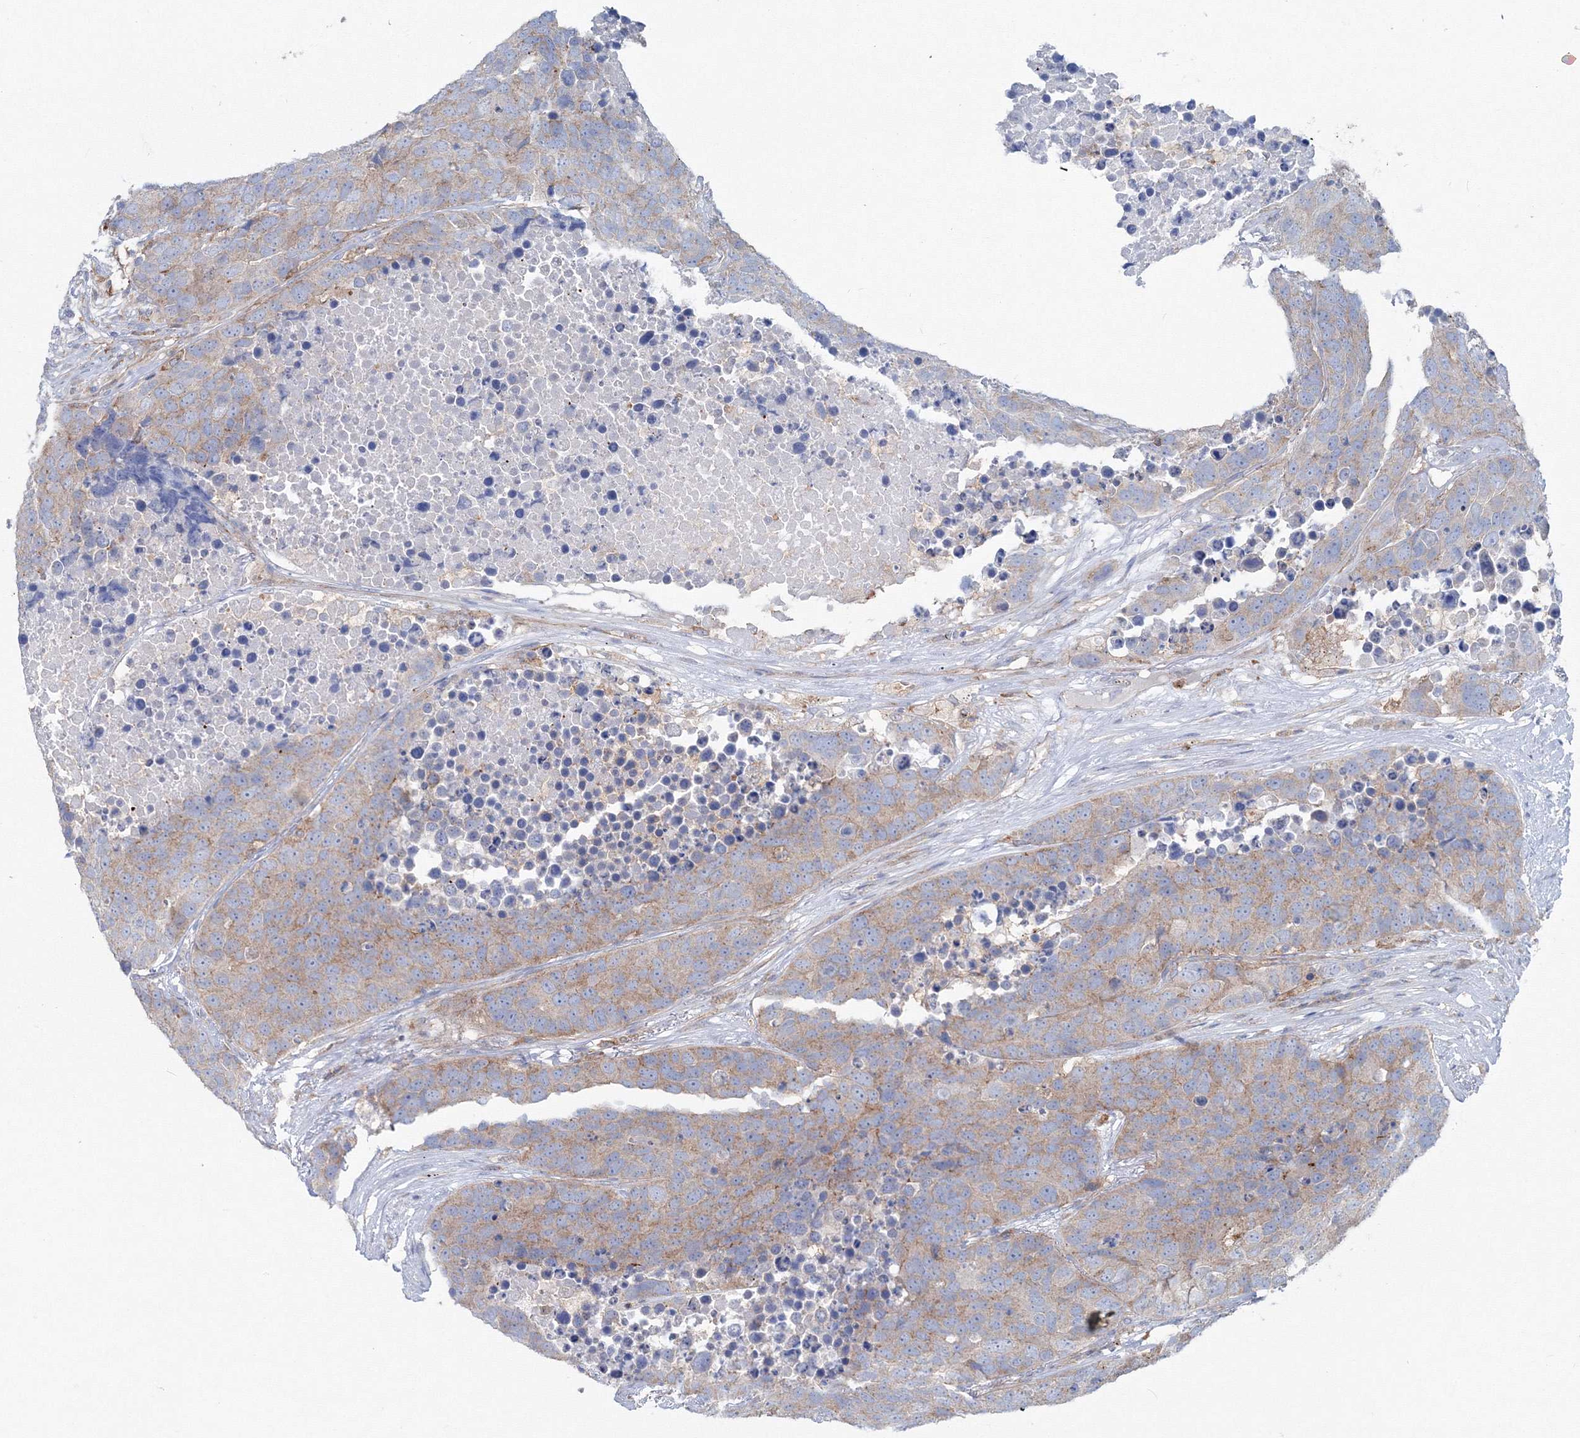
{"staining": {"intensity": "weak", "quantity": ">75%", "location": "cytoplasmic/membranous"}, "tissue": "carcinoid", "cell_type": "Tumor cells", "image_type": "cancer", "snomed": [{"axis": "morphology", "description": "Carcinoid, malignant, NOS"}, {"axis": "topography", "description": "Lung"}], "caption": "Weak cytoplasmic/membranous expression for a protein is appreciated in about >75% of tumor cells of carcinoid (malignant) using IHC.", "gene": "GGA2", "patient": {"sex": "male", "age": 60}}